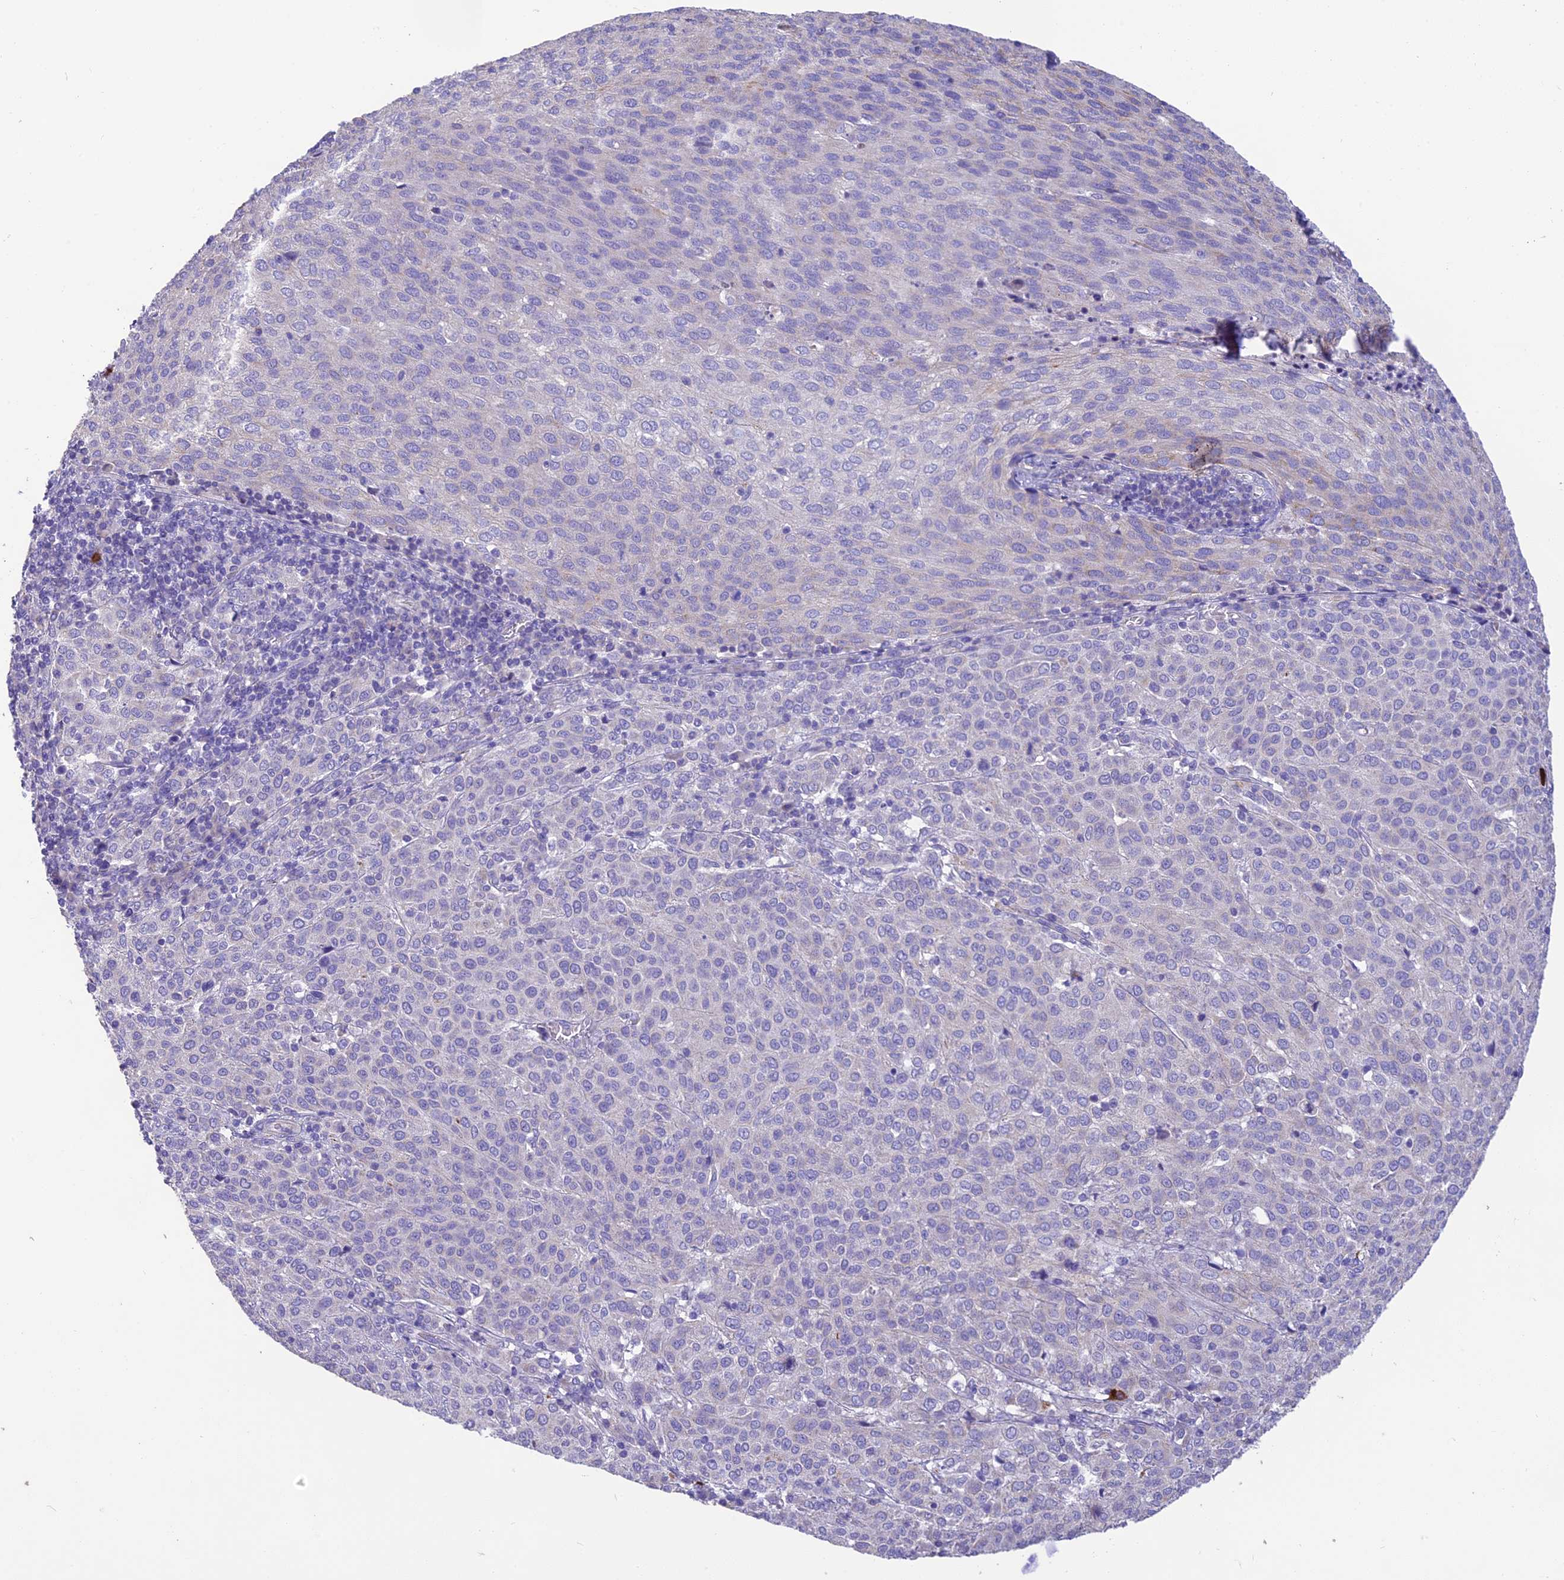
{"staining": {"intensity": "negative", "quantity": "none", "location": "none"}, "tissue": "cervical cancer", "cell_type": "Tumor cells", "image_type": "cancer", "snomed": [{"axis": "morphology", "description": "Squamous cell carcinoma, NOS"}, {"axis": "topography", "description": "Cervix"}], "caption": "Tumor cells show no significant protein staining in cervical squamous cell carcinoma. (DAB IHC with hematoxylin counter stain).", "gene": "HSD17B2", "patient": {"sex": "female", "age": 46}}